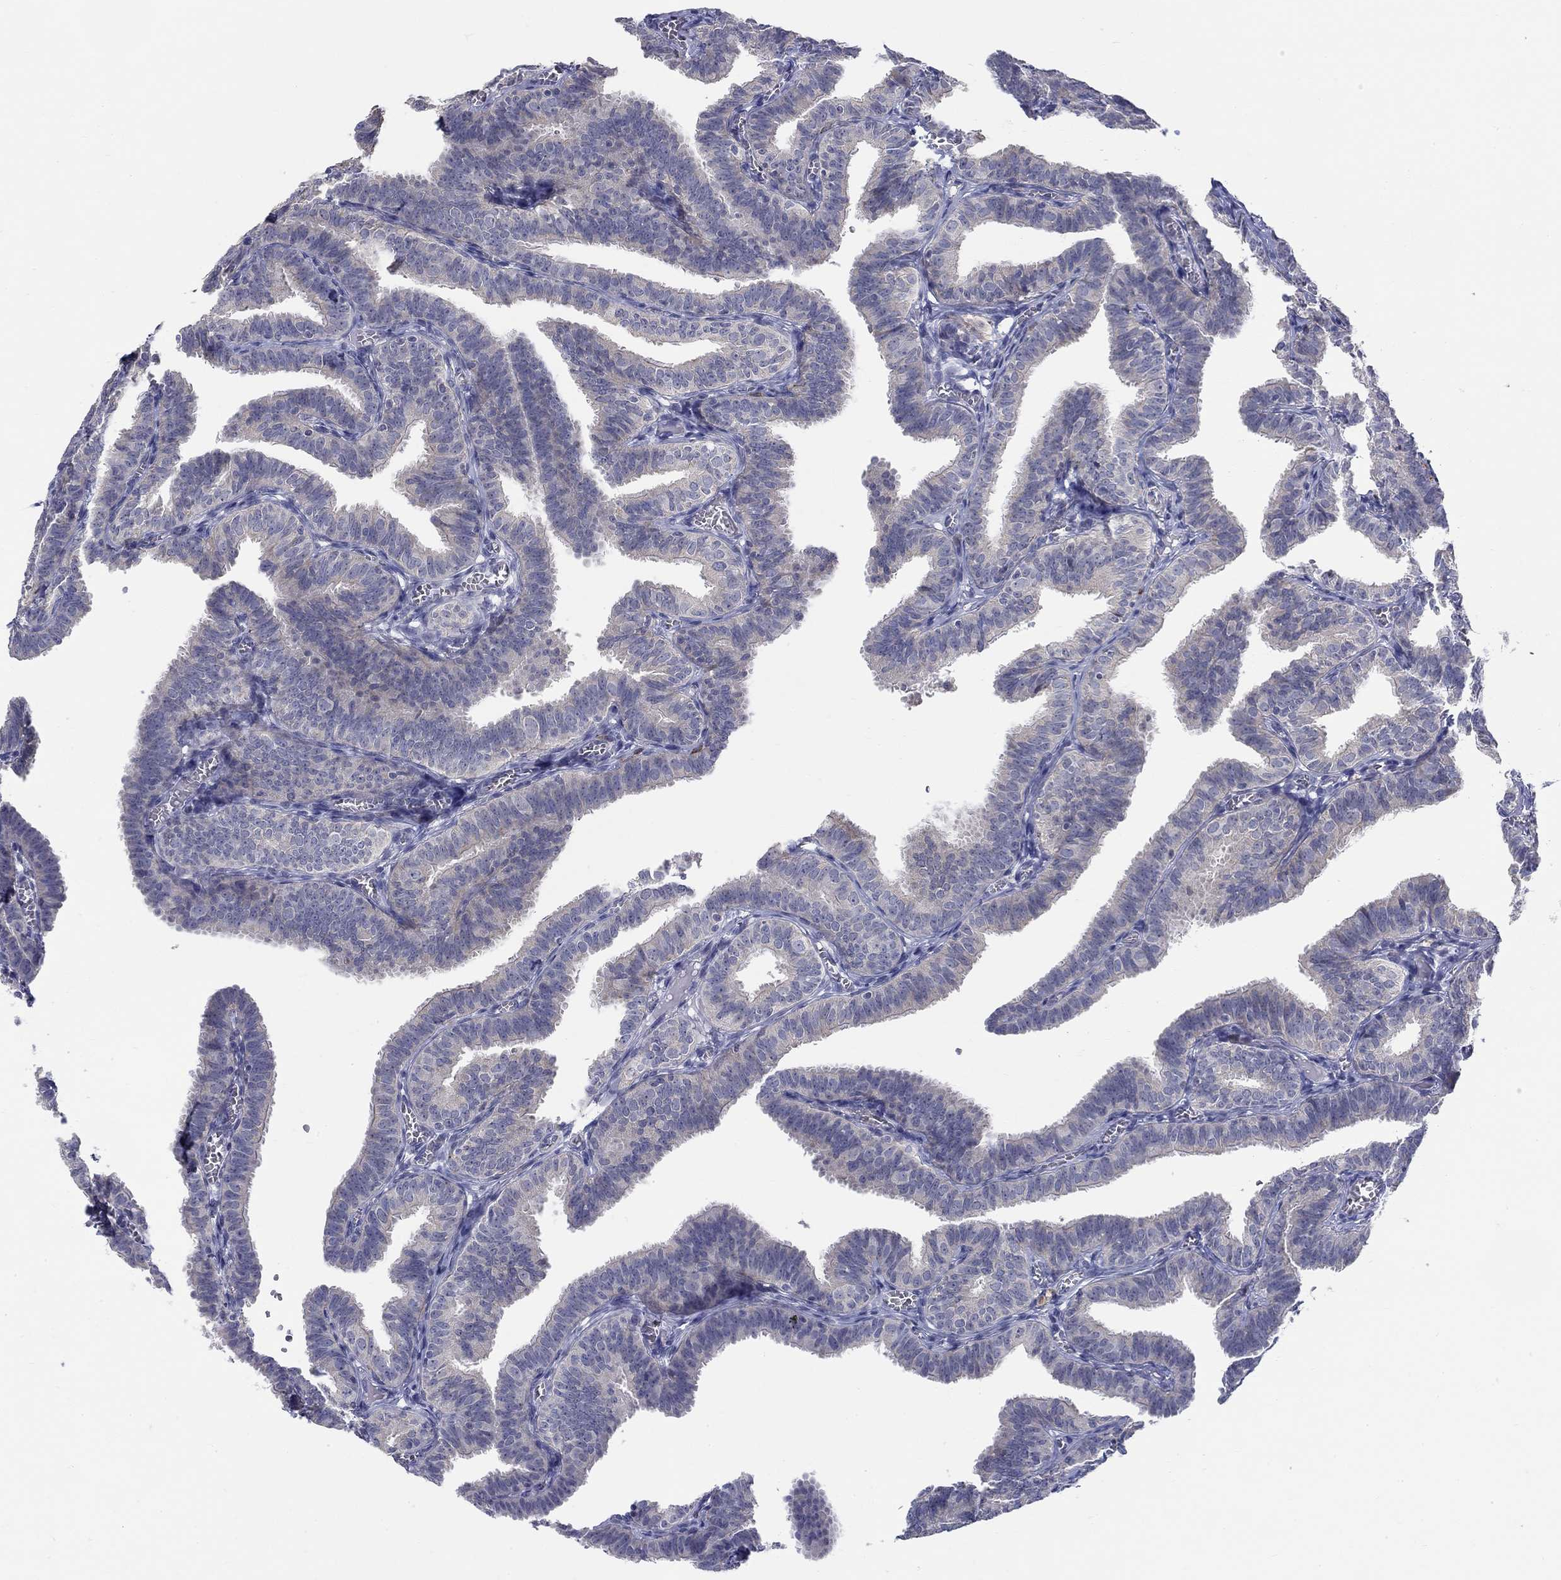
{"staining": {"intensity": "negative", "quantity": "none", "location": "none"}, "tissue": "fallopian tube", "cell_type": "Glandular cells", "image_type": "normal", "snomed": [{"axis": "morphology", "description": "Normal tissue, NOS"}, {"axis": "topography", "description": "Fallopian tube"}], "caption": "An immunohistochemistry histopathology image of benign fallopian tube is shown. There is no staining in glandular cells of fallopian tube. (Stains: DAB (3,3'-diaminobenzidine) immunohistochemistry with hematoxylin counter stain, Microscopy: brightfield microscopy at high magnification).", "gene": "ABCA4", "patient": {"sex": "female", "age": 25}}